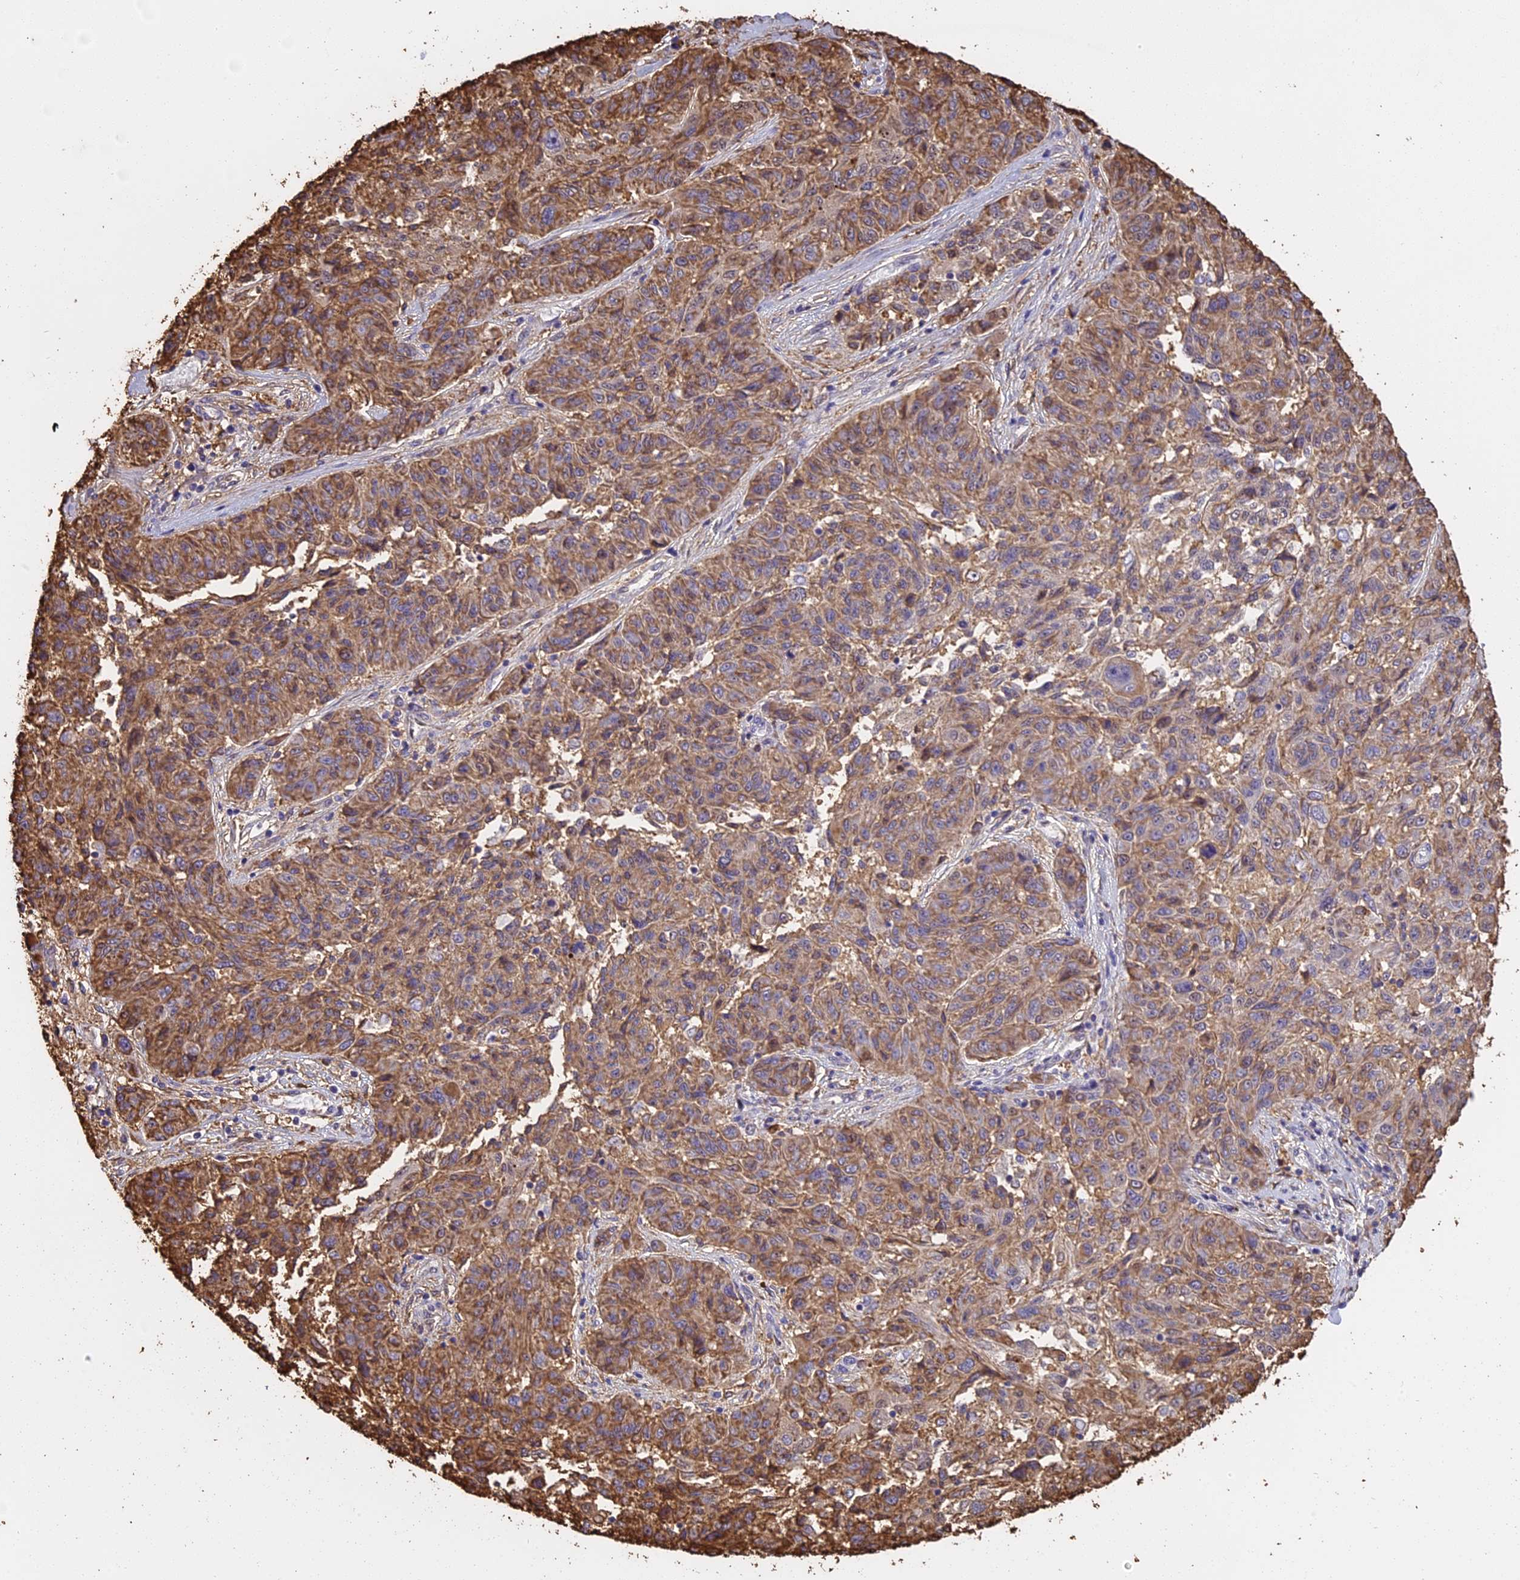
{"staining": {"intensity": "moderate", "quantity": ">75%", "location": "cytoplasmic/membranous"}, "tissue": "melanoma", "cell_type": "Tumor cells", "image_type": "cancer", "snomed": [{"axis": "morphology", "description": "Malignant melanoma, NOS"}, {"axis": "topography", "description": "Skin"}], "caption": "Immunohistochemical staining of human malignant melanoma demonstrates medium levels of moderate cytoplasmic/membranous expression in approximately >75% of tumor cells.", "gene": "TMEM255B", "patient": {"sex": "male", "age": 53}}